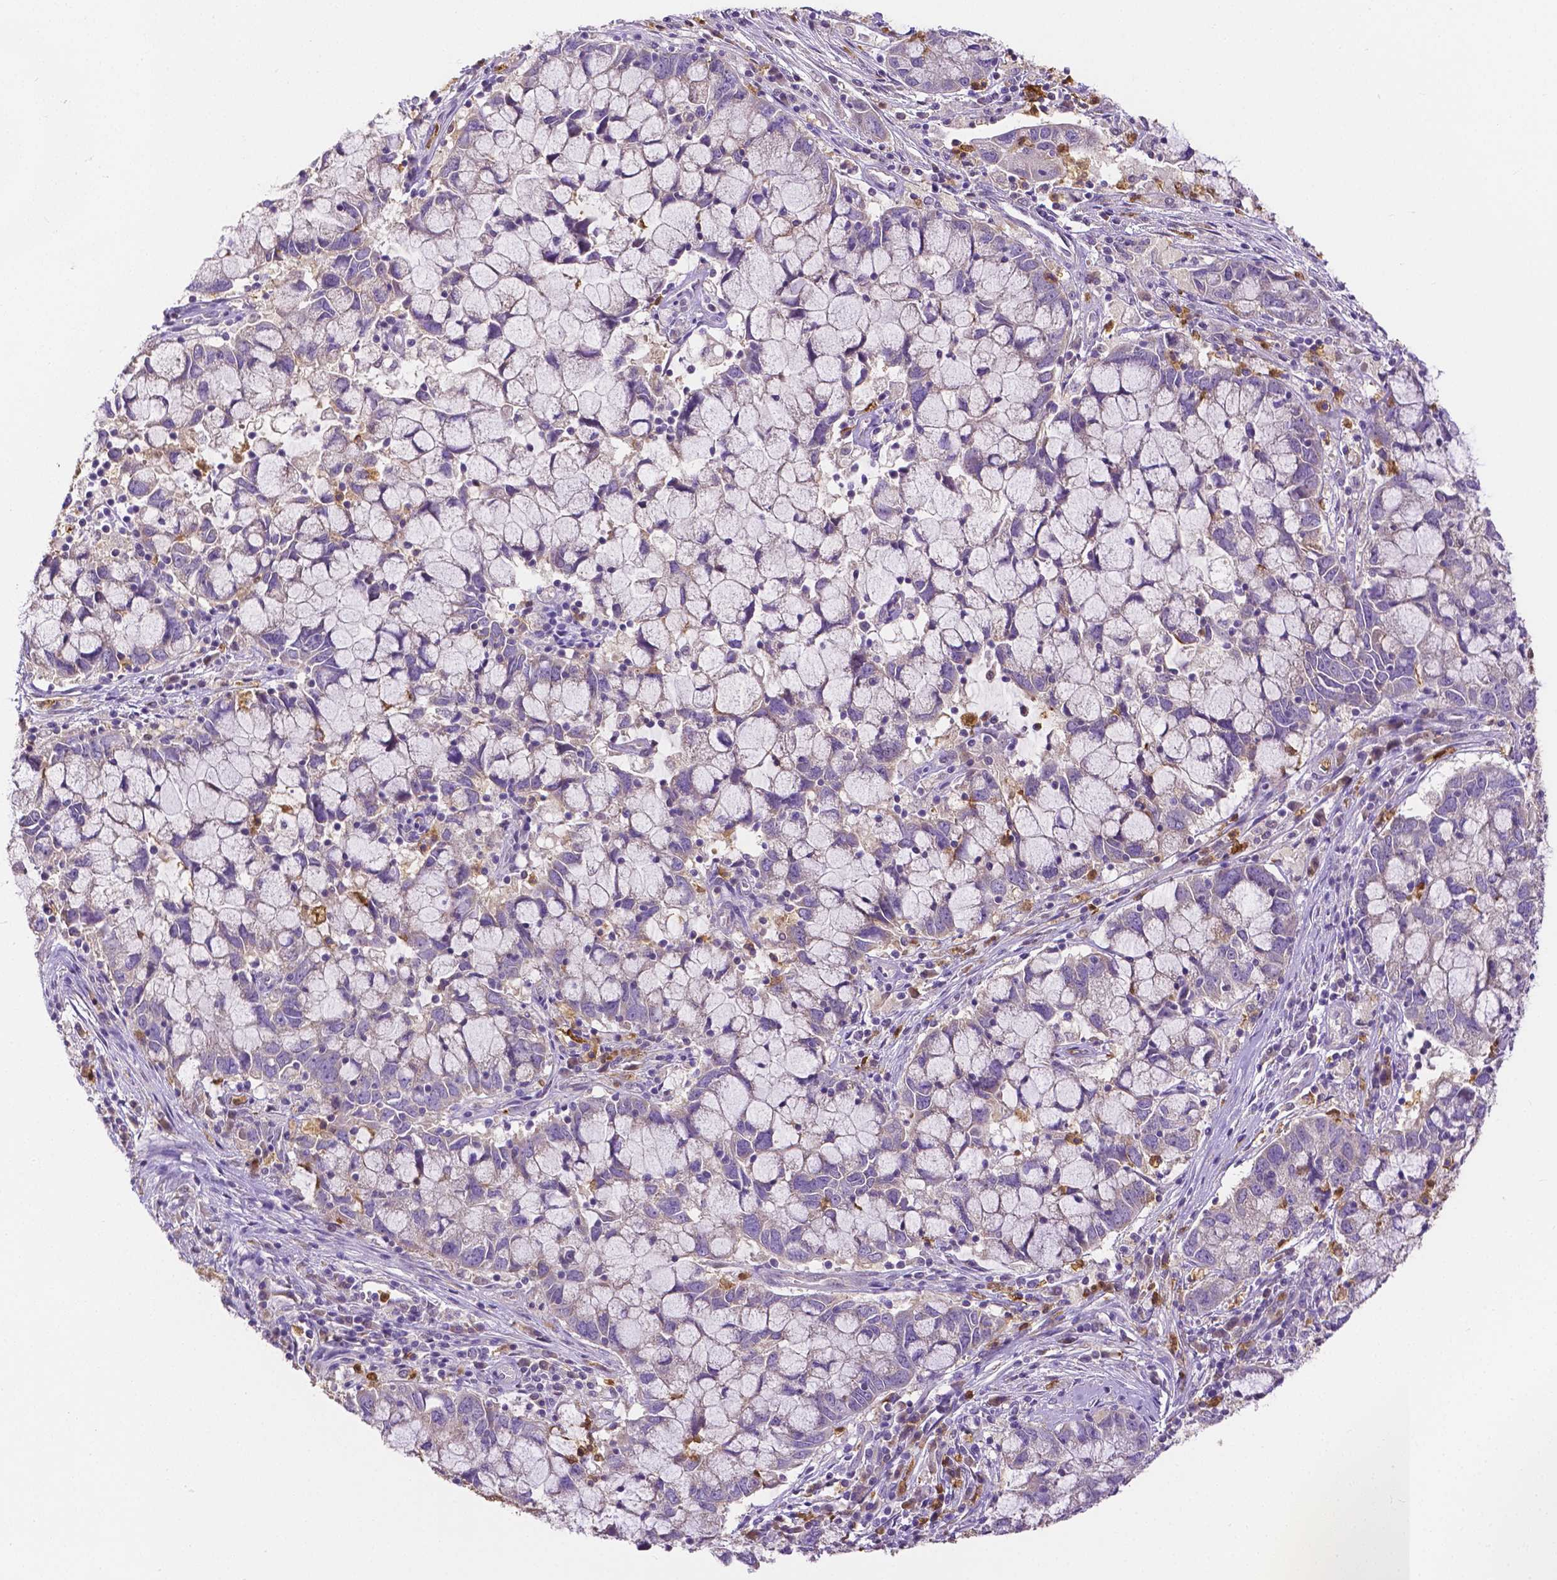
{"staining": {"intensity": "negative", "quantity": "none", "location": "none"}, "tissue": "cervical cancer", "cell_type": "Tumor cells", "image_type": "cancer", "snomed": [{"axis": "morphology", "description": "Adenocarcinoma, NOS"}, {"axis": "topography", "description": "Cervix"}], "caption": "High power microscopy photomicrograph of an immunohistochemistry image of cervical adenocarcinoma, revealing no significant expression in tumor cells.", "gene": "ZNRD2", "patient": {"sex": "female", "age": 40}}